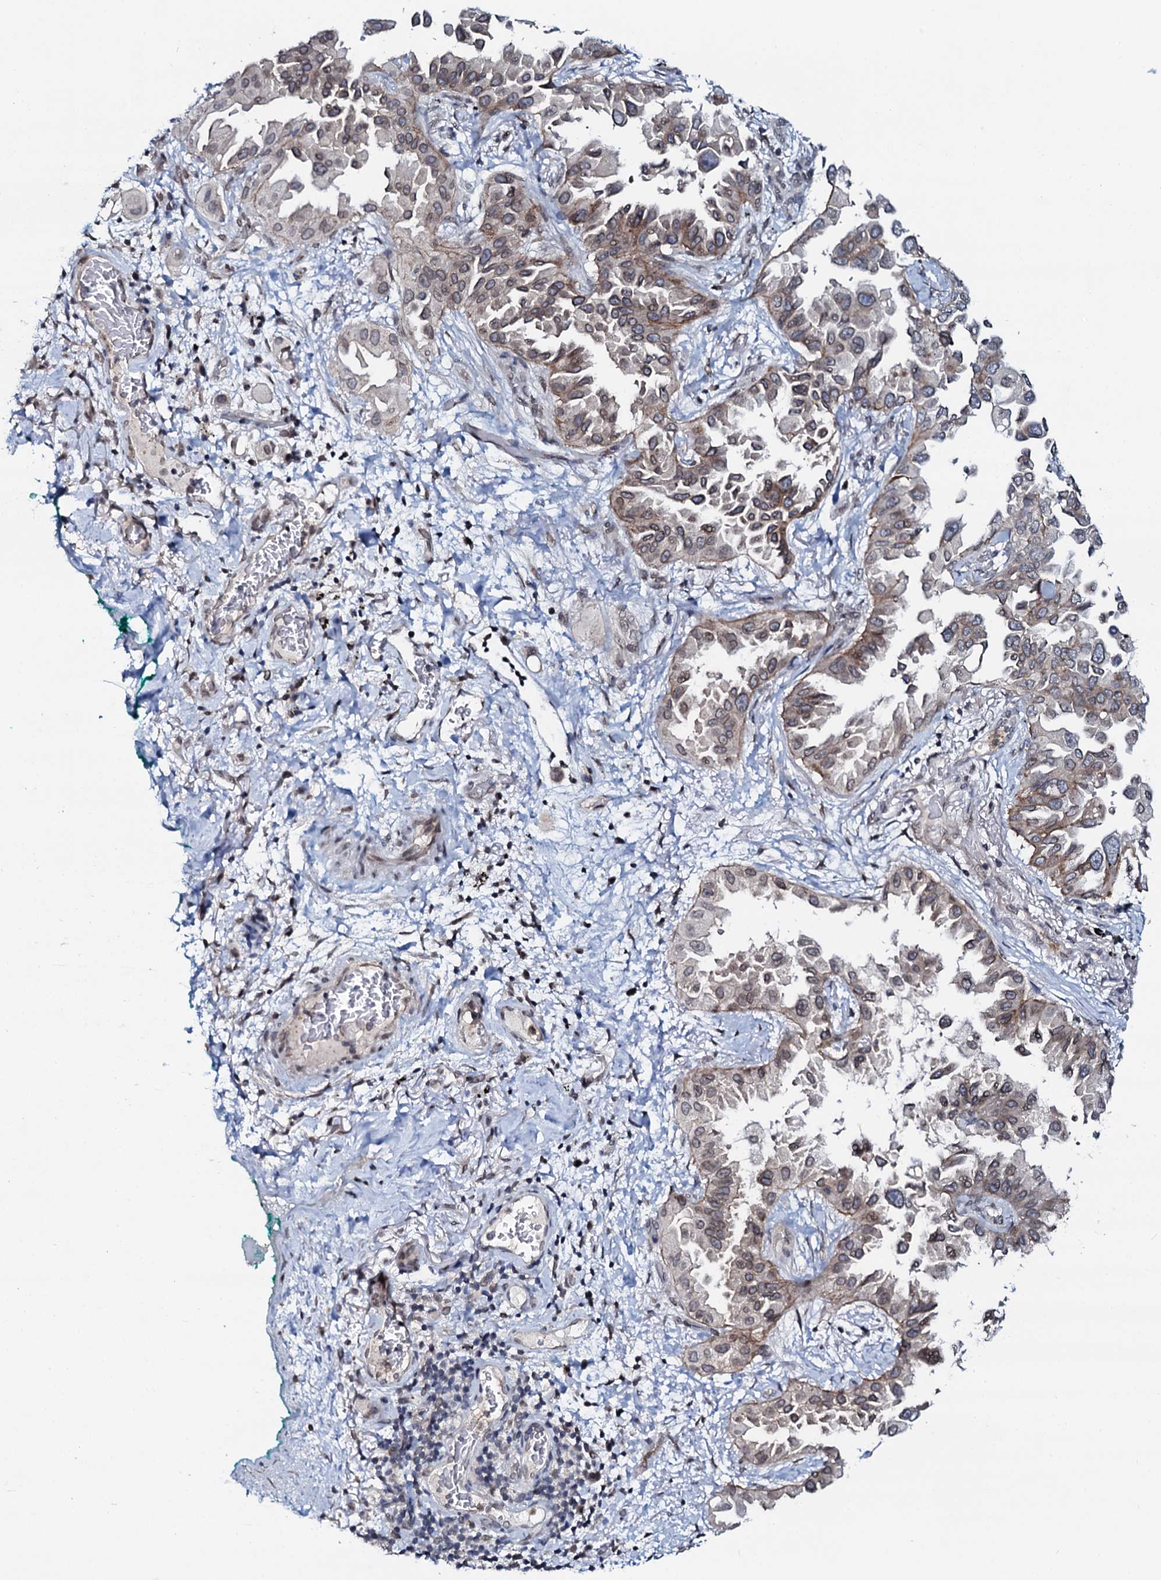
{"staining": {"intensity": "weak", "quantity": "<25%", "location": "cytoplasmic/membranous"}, "tissue": "lung cancer", "cell_type": "Tumor cells", "image_type": "cancer", "snomed": [{"axis": "morphology", "description": "Adenocarcinoma, NOS"}, {"axis": "topography", "description": "Lung"}], "caption": "Immunohistochemistry (IHC) histopathology image of lung adenocarcinoma stained for a protein (brown), which shows no staining in tumor cells.", "gene": "SNTA1", "patient": {"sex": "female", "age": 67}}